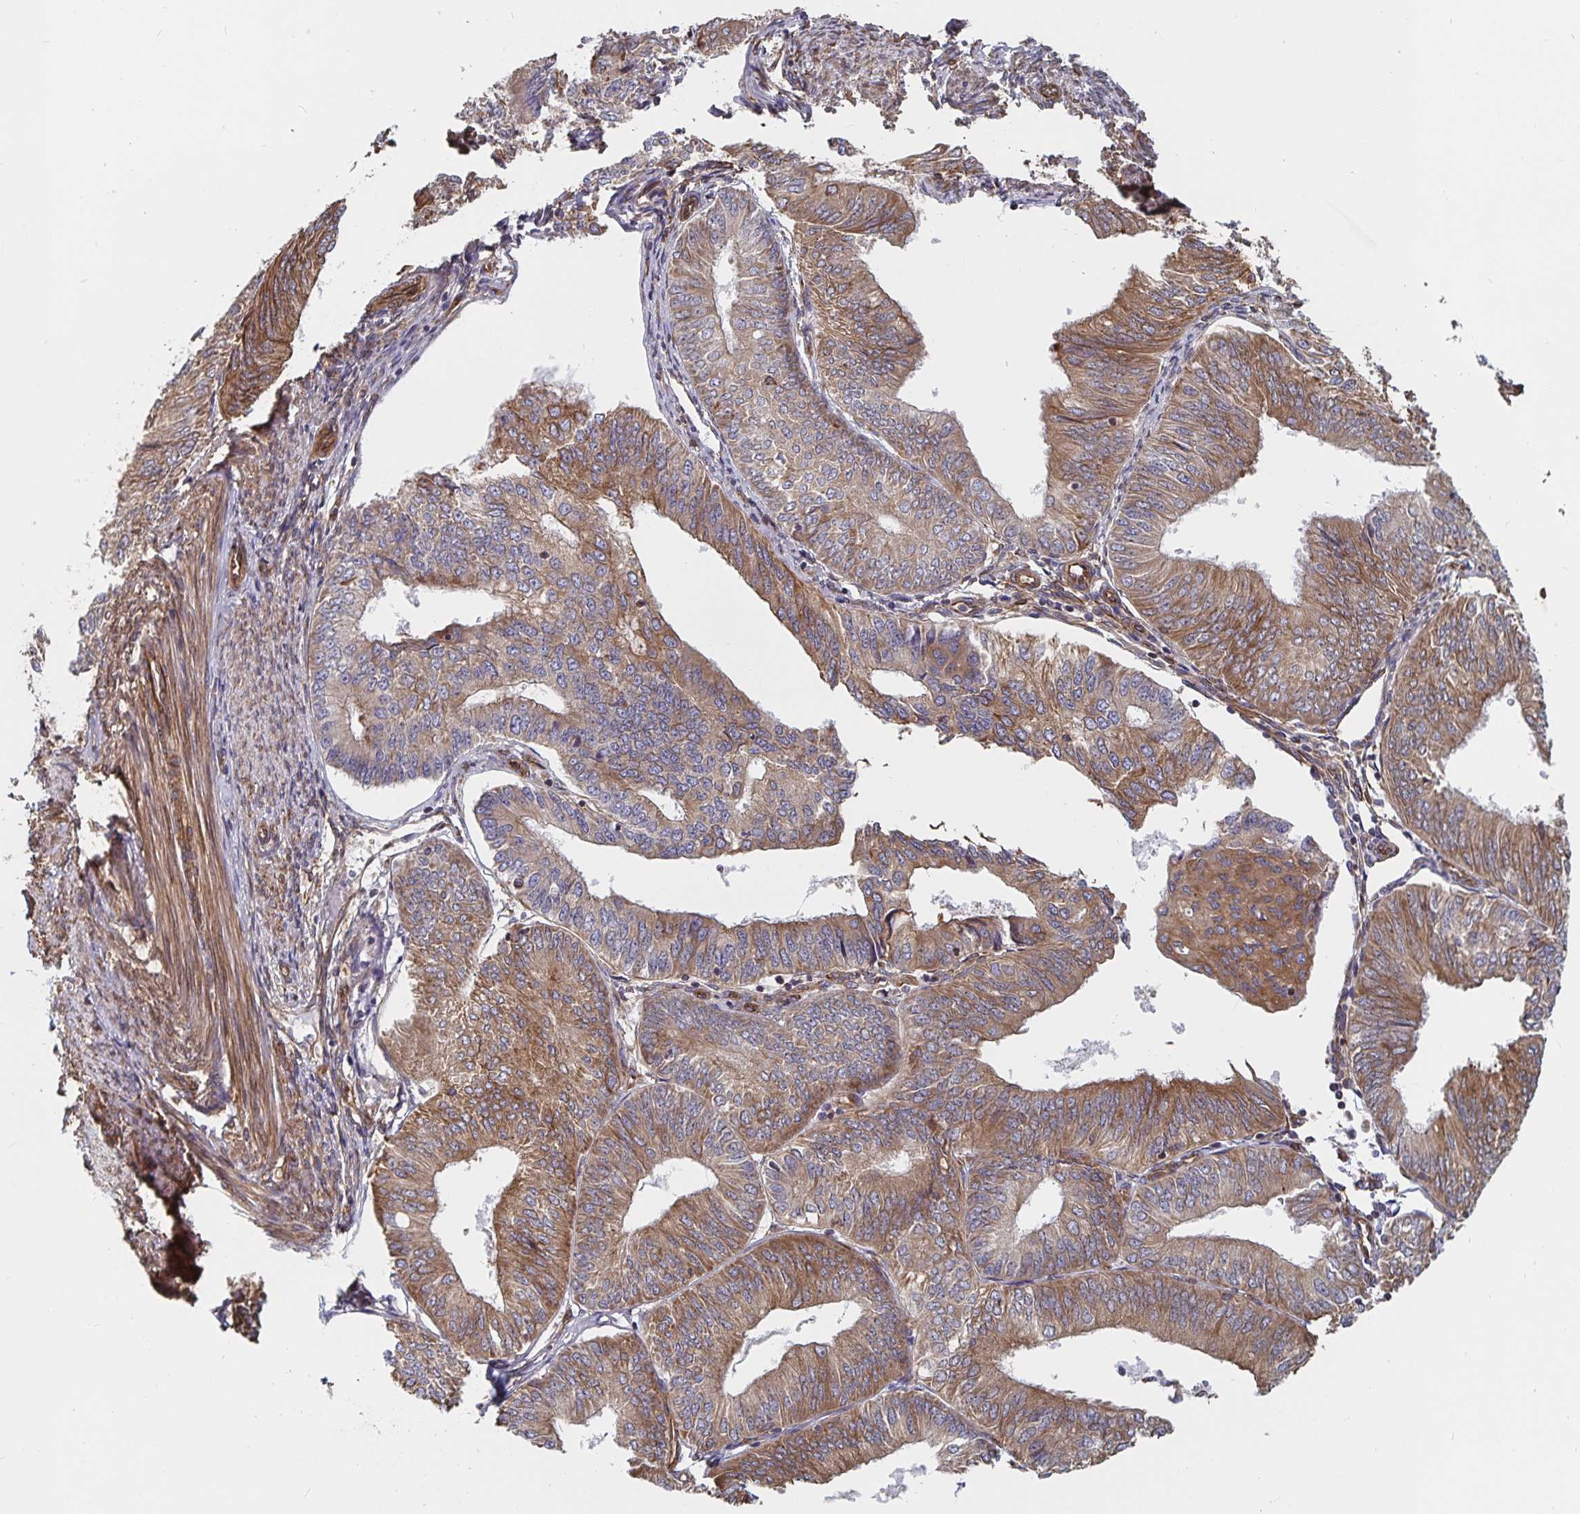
{"staining": {"intensity": "moderate", "quantity": ">75%", "location": "cytoplasmic/membranous"}, "tissue": "endometrial cancer", "cell_type": "Tumor cells", "image_type": "cancer", "snomed": [{"axis": "morphology", "description": "Adenocarcinoma, NOS"}, {"axis": "topography", "description": "Endometrium"}], "caption": "Immunohistochemical staining of endometrial cancer (adenocarcinoma) exhibits medium levels of moderate cytoplasmic/membranous protein staining in approximately >75% of tumor cells. (DAB (3,3'-diaminobenzidine) = brown stain, brightfield microscopy at high magnification).", "gene": "BCAP29", "patient": {"sex": "female", "age": 58}}